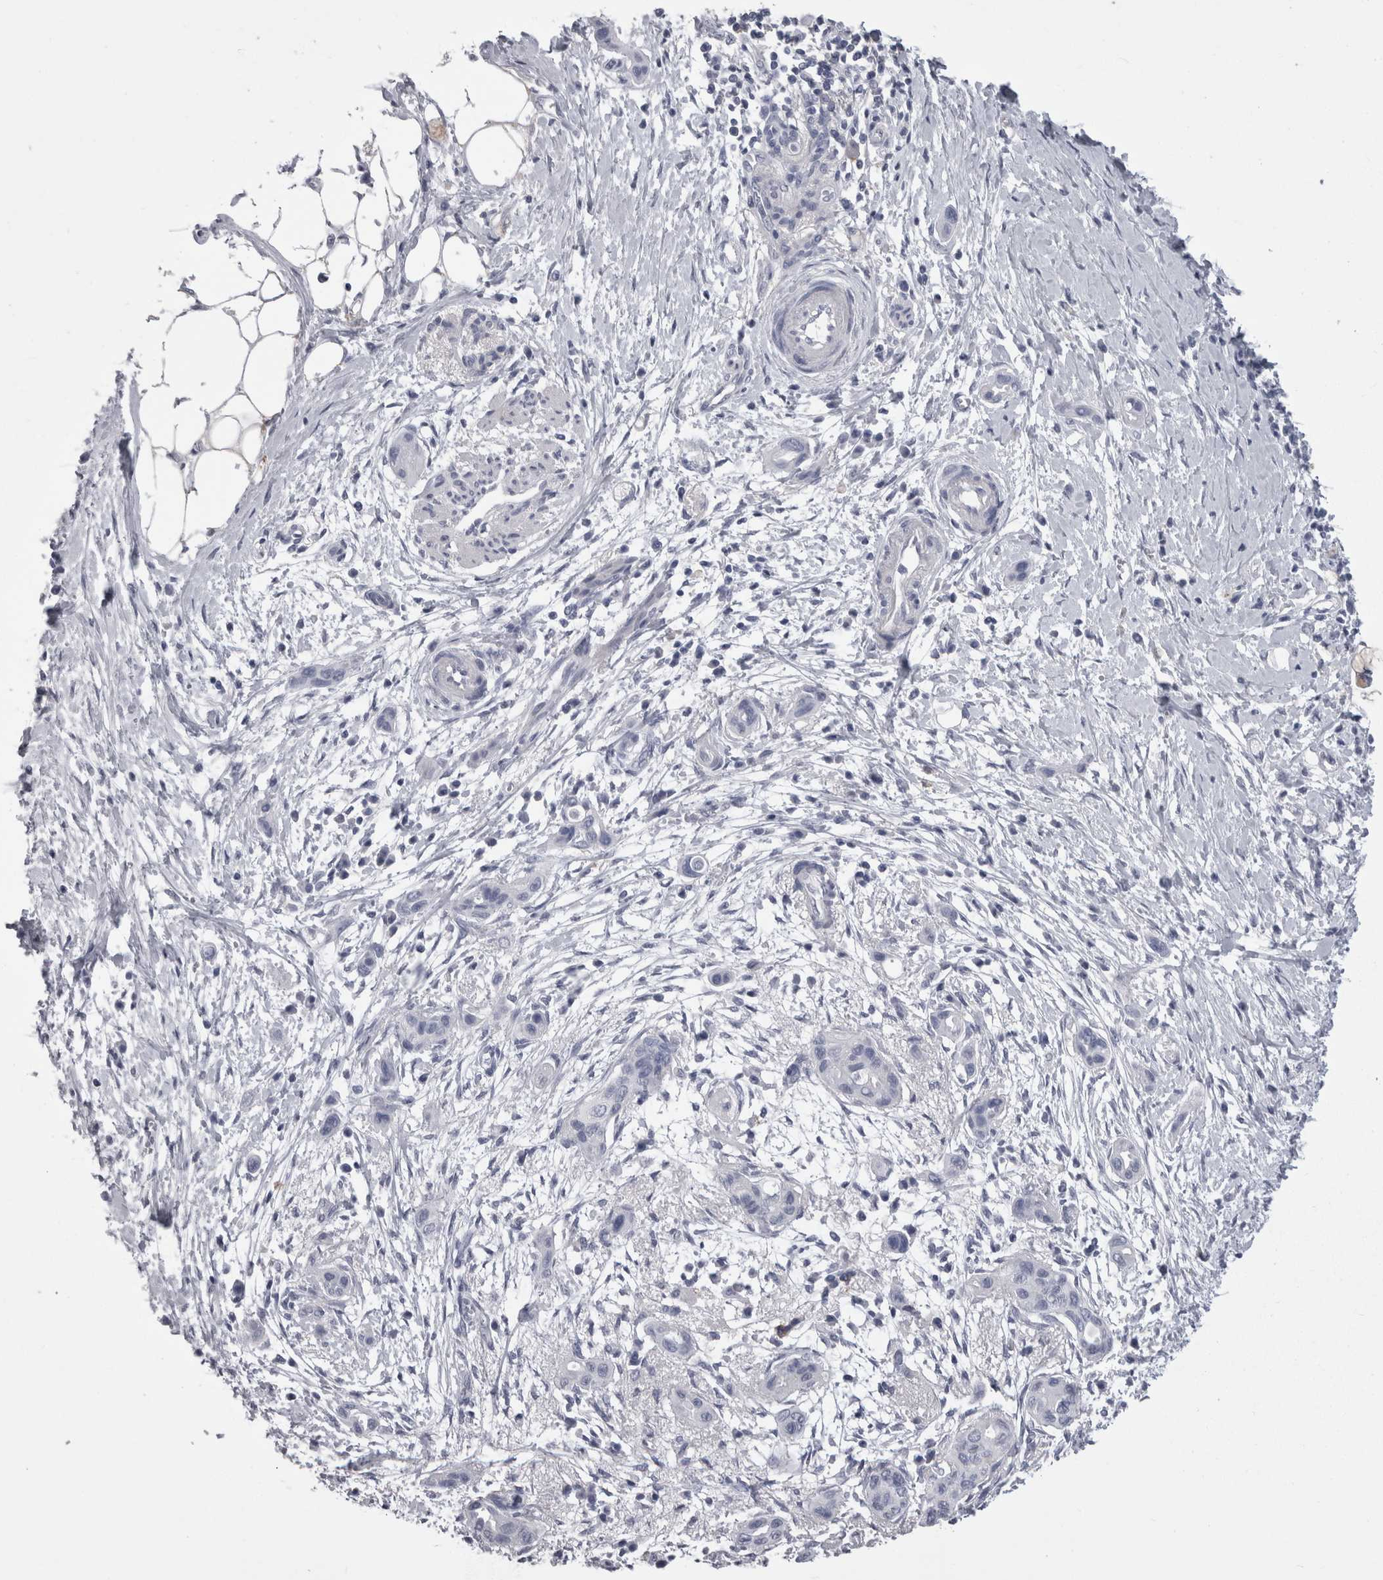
{"staining": {"intensity": "negative", "quantity": "none", "location": "none"}, "tissue": "pancreatic cancer", "cell_type": "Tumor cells", "image_type": "cancer", "snomed": [{"axis": "morphology", "description": "Adenocarcinoma, NOS"}, {"axis": "topography", "description": "Pancreas"}], "caption": "IHC micrograph of neoplastic tissue: human adenocarcinoma (pancreatic) stained with DAB shows no significant protein staining in tumor cells. The staining is performed using DAB brown chromogen with nuclei counter-stained in using hematoxylin.", "gene": "AFMID", "patient": {"sex": "male", "age": 59}}